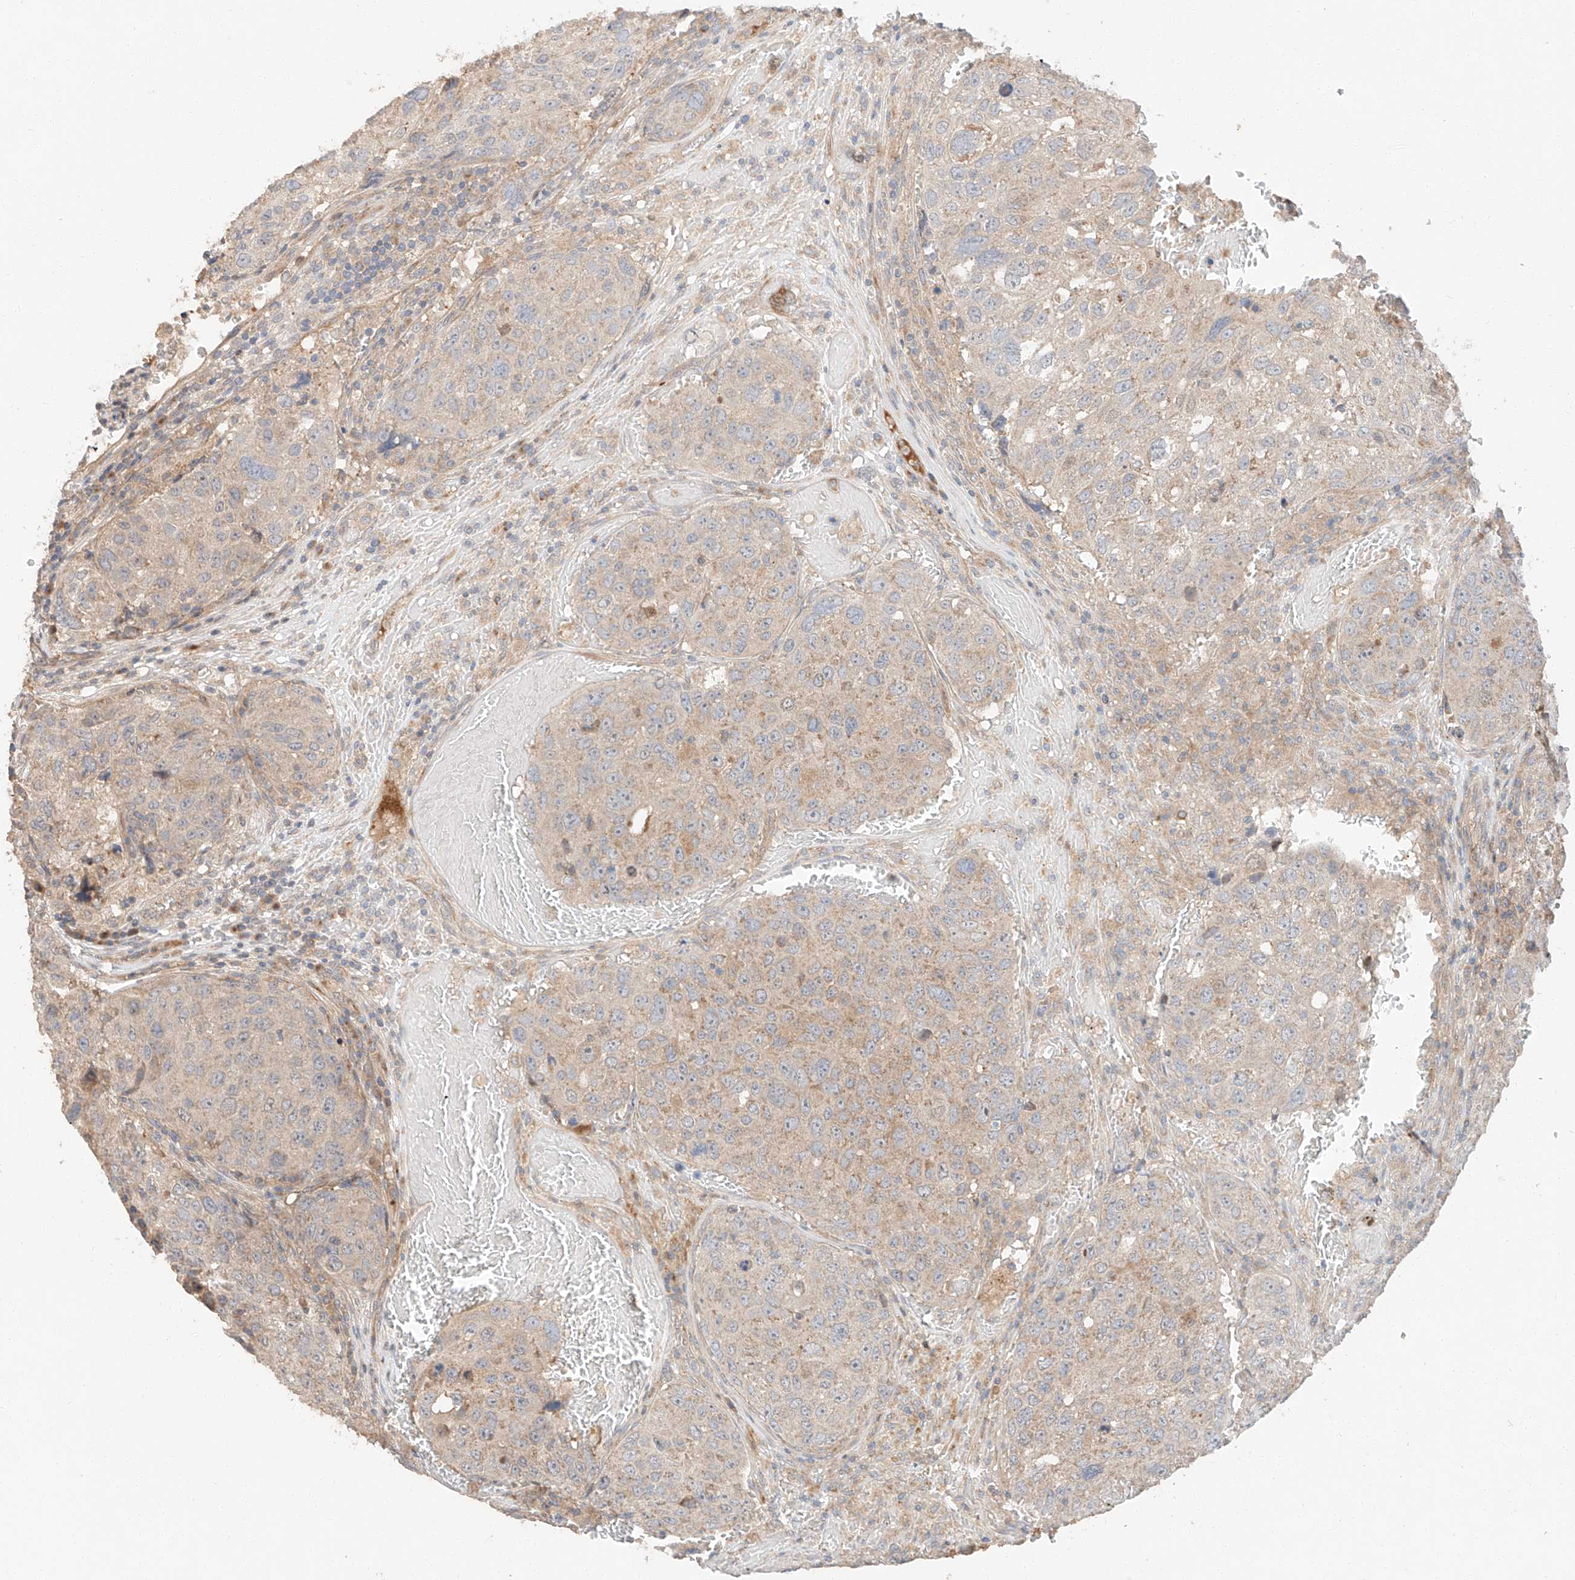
{"staining": {"intensity": "weak", "quantity": "25%-75%", "location": "cytoplasmic/membranous"}, "tissue": "urothelial cancer", "cell_type": "Tumor cells", "image_type": "cancer", "snomed": [{"axis": "morphology", "description": "Urothelial carcinoma, High grade"}, {"axis": "topography", "description": "Lymph node"}, {"axis": "topography", "description": "Urinary bladder"}], "caption": "Weak cytoplasmic/membranous expression is present in approximately 25%-75% of tumor cells in high-grade urothelial carcinoma.", "gene": "XPNPEP1", "patient": {"sex": "male", "age": 51}}